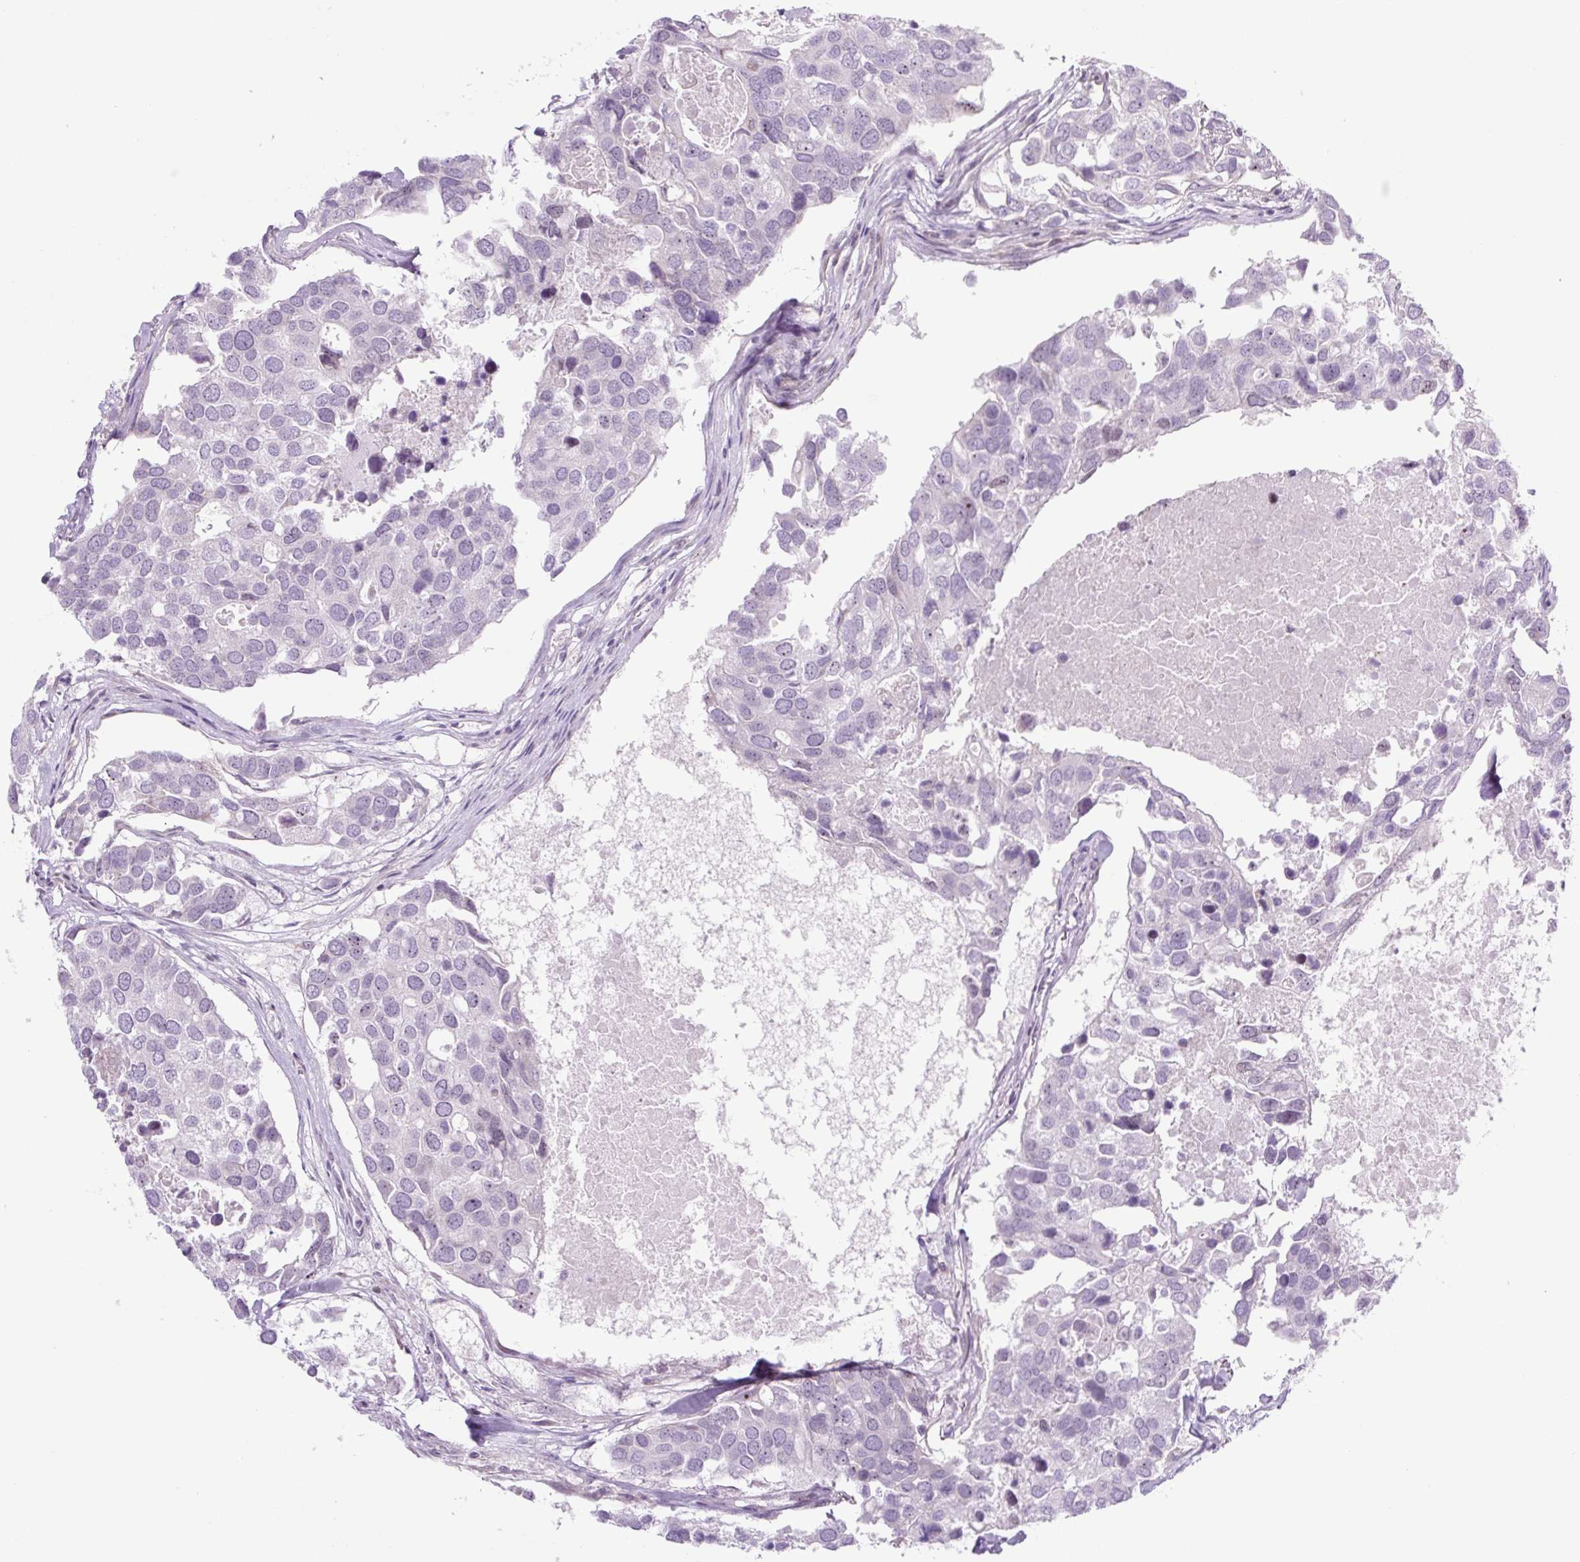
{"staining": {"intensity": "negative", "quantity": "none", "location": "none"}, "tissue": "breast cancer", "cell_type": "Tumor cells", "image_type": "cancer", "snomed": [{"axis": "morphology", "description": "Duct carcinoma"}, {"axis": "topography", "description": "Breast"}], "caption": "A high-resolution image shows immunohistochemistry staining of invasive ductal carcinoma (breast), which displays no significant positivity in tumor cells.", "gene": "RRS1", "patient": {"sex": "female", "age": 83}}